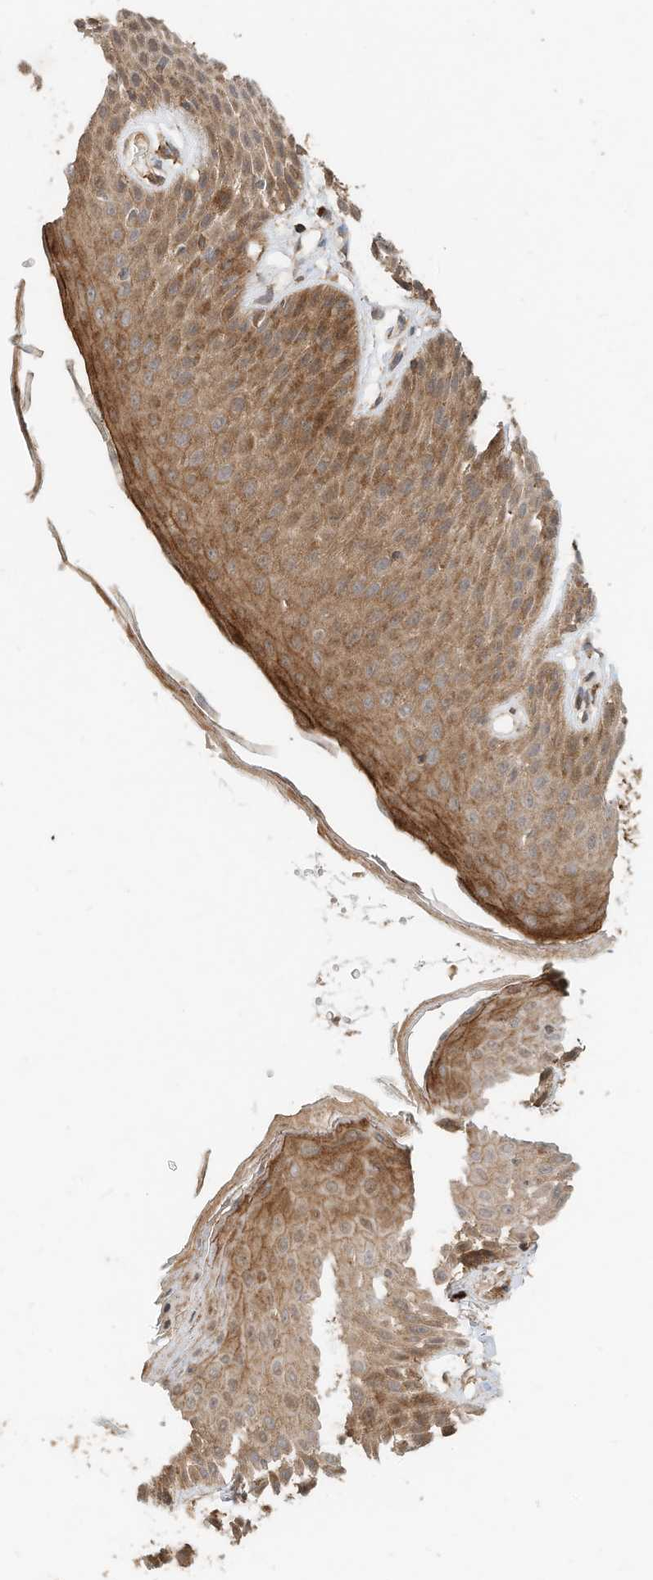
{"staining": {"intensity": "moderate", "quantity": ">75%", "location": "cytoplasmic/membranous"}, "tissue": "skin", "cell_type": "Epidermal cells", "image_type": "normal", "snomed": [{"axis": "morphology", "description": "Normal tissue, NOS"}, {"axis": "topography", "description": "Anal"}], "caption": "DAB immunohistochemical staining of benign human skin reveals moderate cytoplasmic/membranous protein staining in approximately >75% of epidermal cells.", "gene": "CPAMD8", "patient": {"sex": "male", "age": 74}}